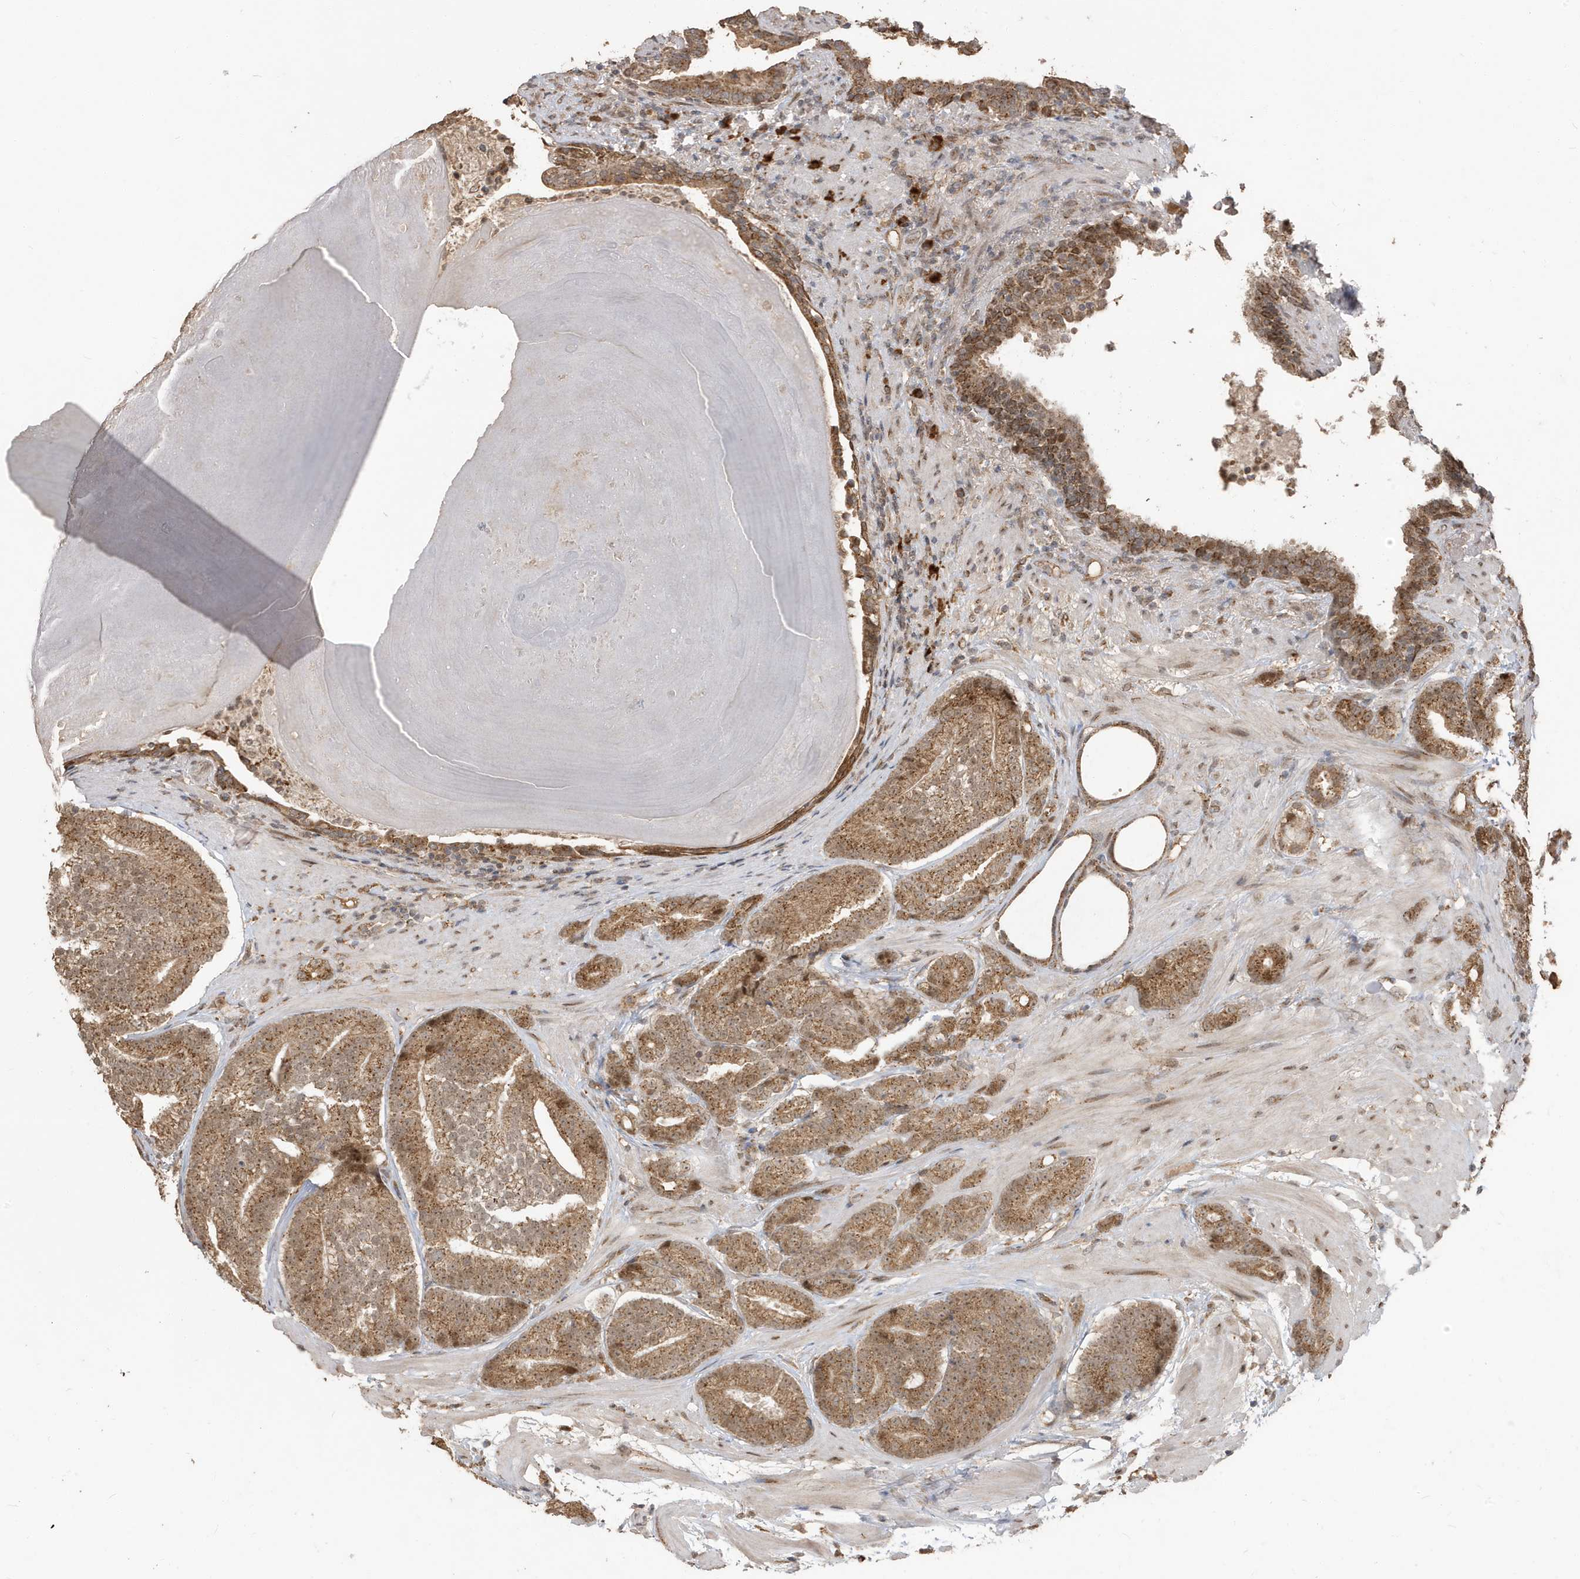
{"staining": {"intensity": "moderate", "quantity": ">75%", "location": "cytoplasmic/membranous"}, "tissue": "prostate cancer", "cell_type": "Tumor cells", "image_type": "cancer", "snomed": [{"axis": "morphology", "description": "Adenocarcinoma, High grade"}, {"axis": "topography", "description": "Prostate"}], "caption": "Protein expression analysis of prostate cancer (adenocarcinoma (high-grade)) demonstrates moderate cytoplasmic/membranous expression in approximately >75% of tumor cells.", "gene": "RER1", "patient": {"sex": "male", "age": 61}}